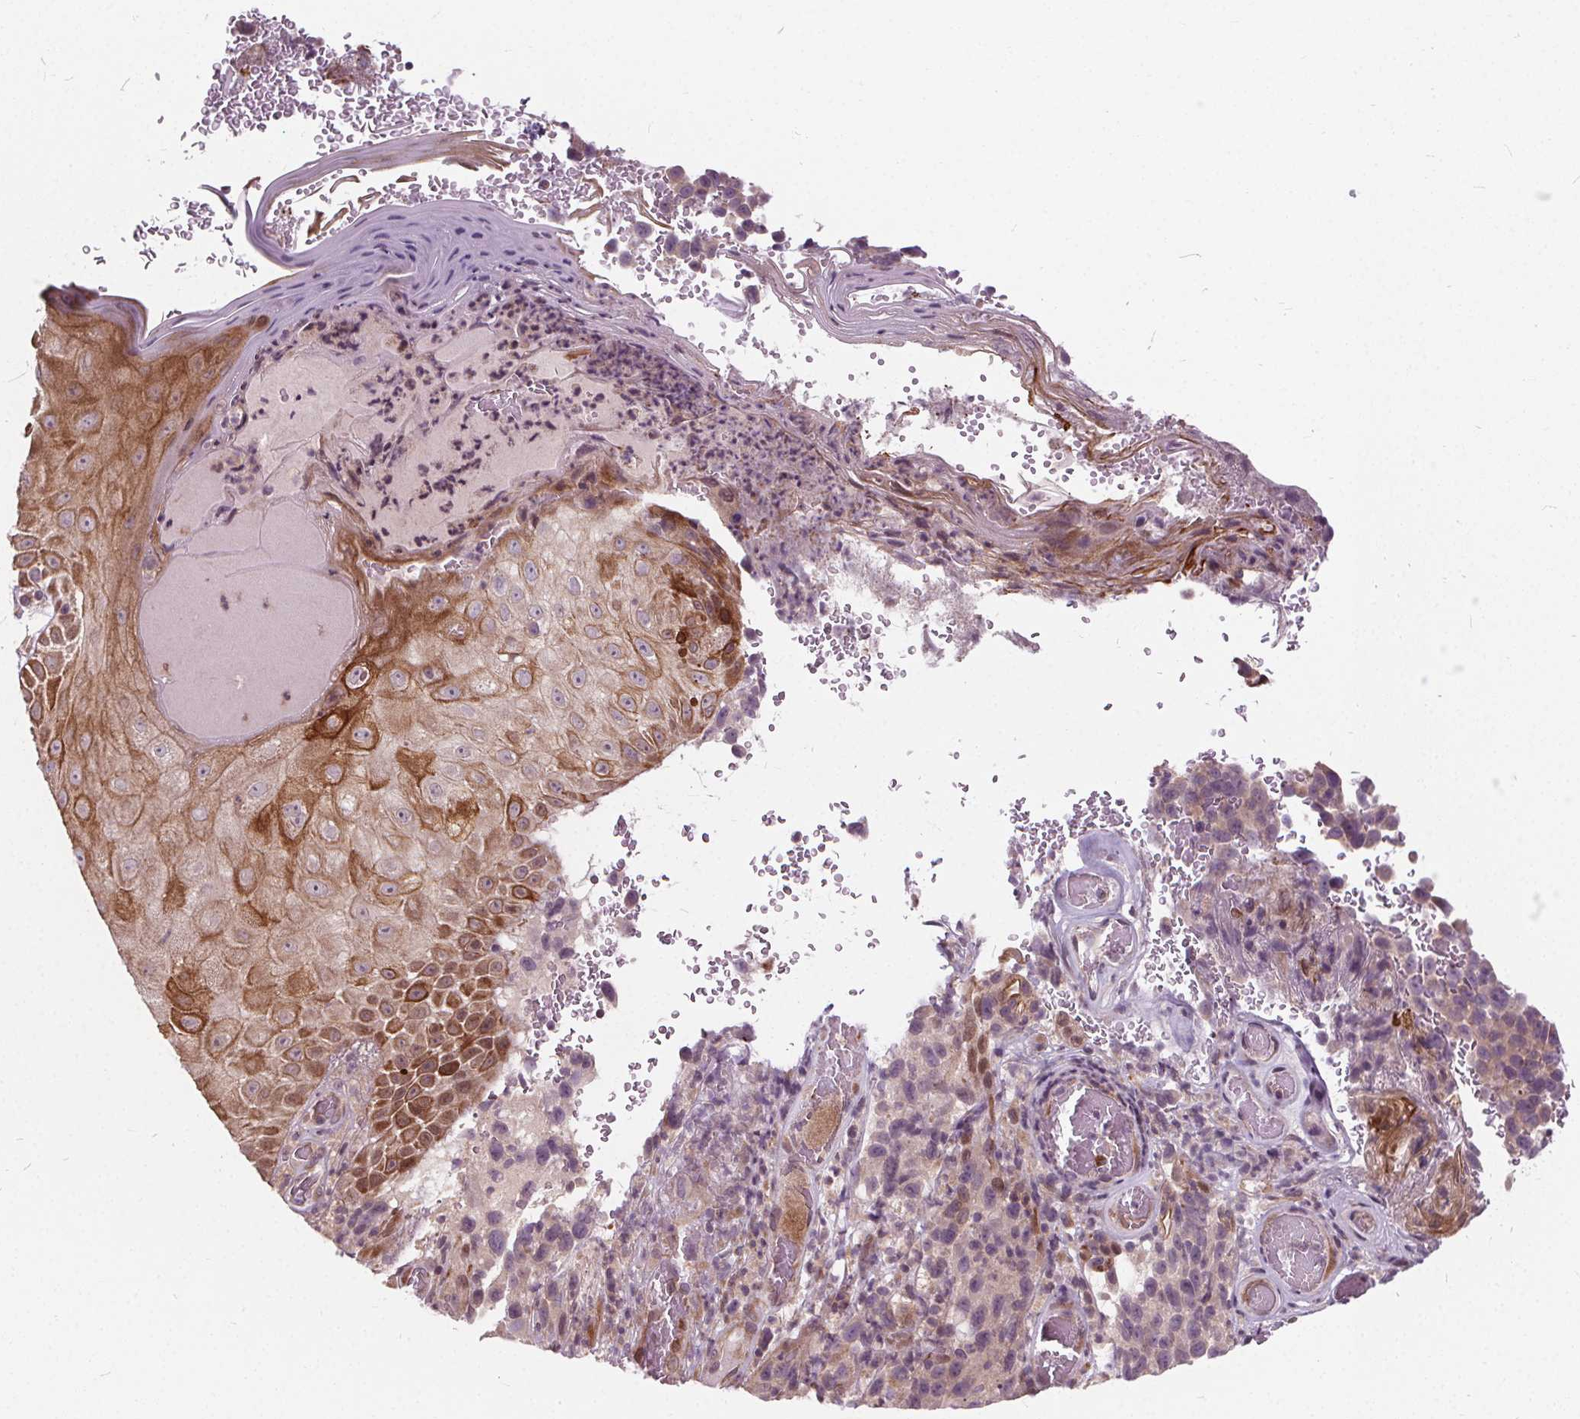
{"staining": {"intensity": "moderate", "quantity": ">75%", "location": "cytoplasmic/membranous"}, "tissue": "melanoma", "cell_type": "Tumor cells", "image_type": "cancer", "snomed": [{"axis": "morphology", "description": "Malignant melanoma, NOS"}, {"axis": "topography", "description": "Skin"}], "caption": "Tumor cells reveal medium levels of moderate cytoplasmic/membranous expression in about >75% of cells in human malignant melanoma. (DAB (3,3'-diaminobenzidine) = brown stain, brightfield microscopy at high magnification).", "gene": "INPP5E", "patient": {"sex": "male", "age": 85}}